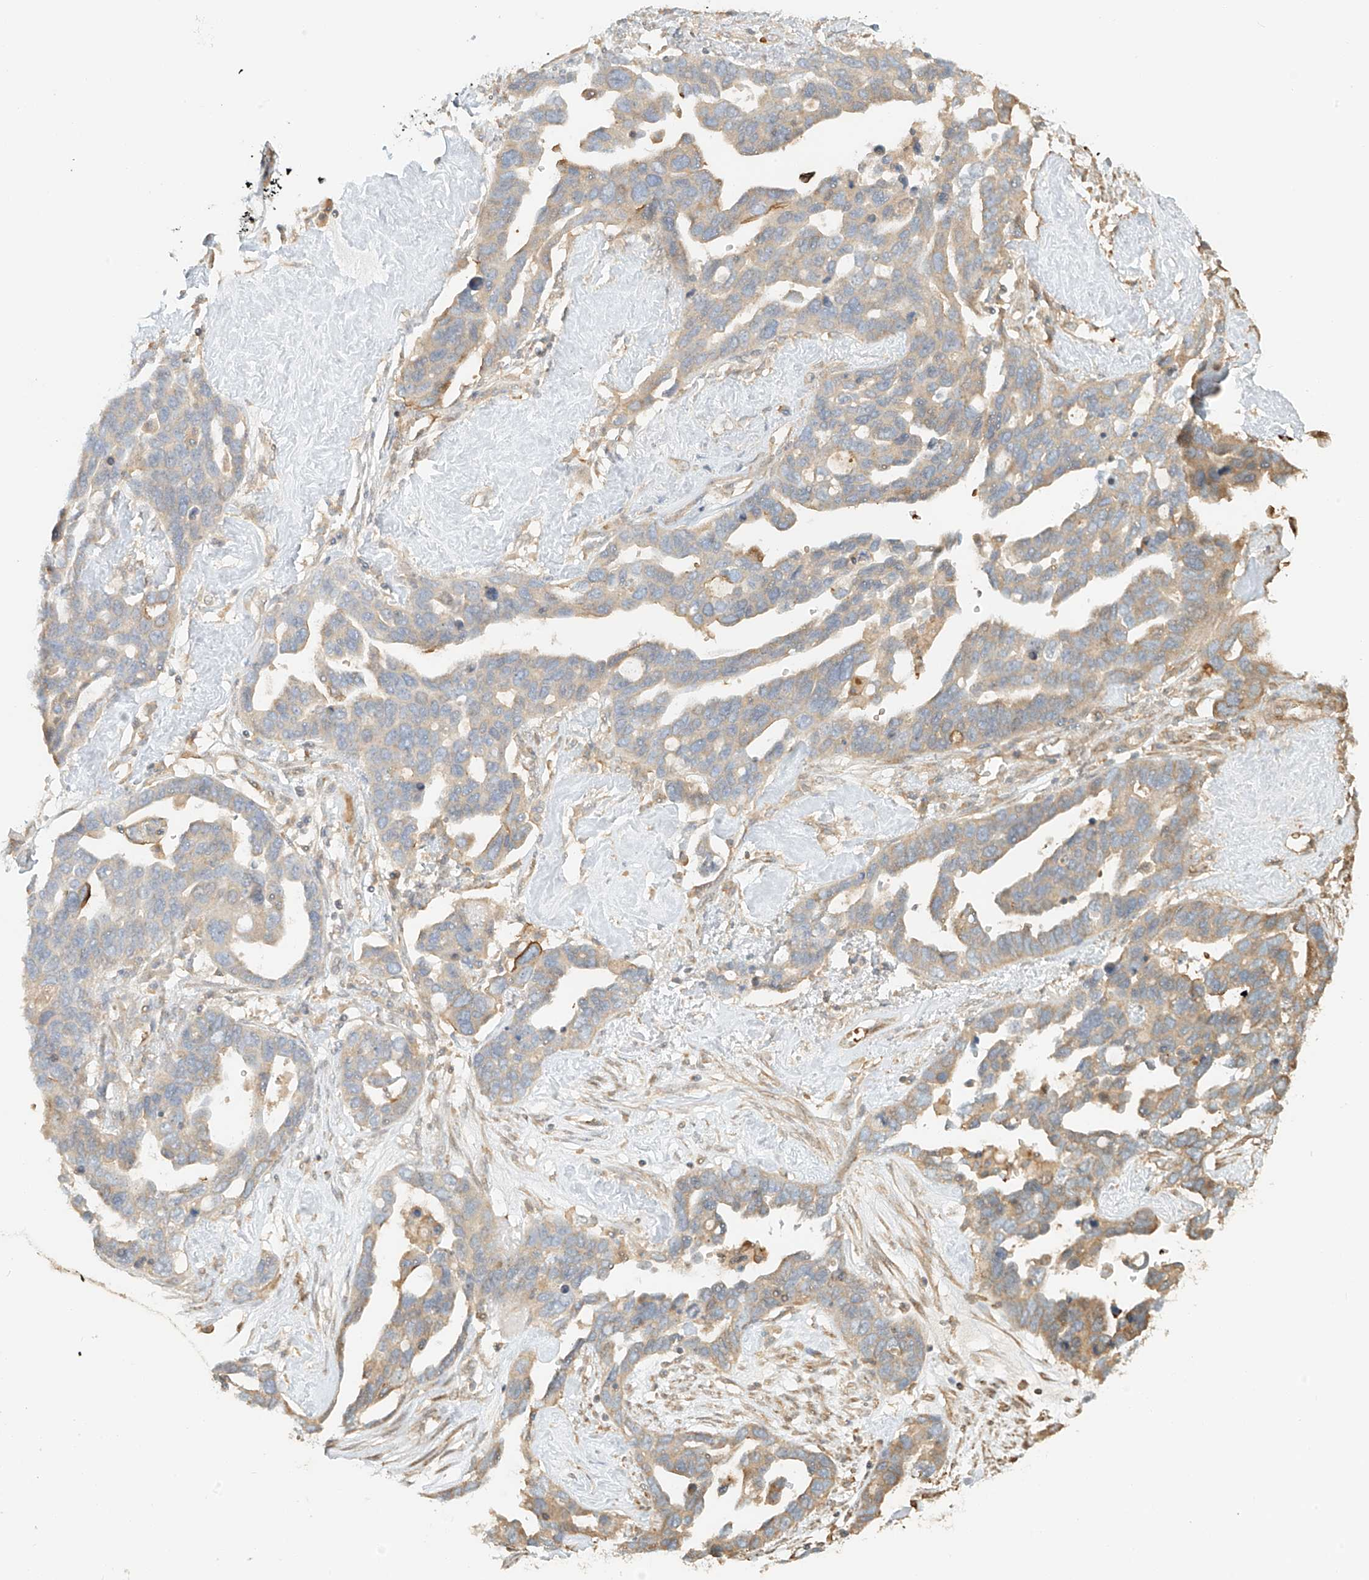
{"staining": {"intensity": "weak", "quantity": "25%-75%", "location": "cytoplasmic/membranous"}, "tissue": "ovarian cancer", "cell_type": "Tumor cells", "image_type": "cancer", "snomed": [{"axis": "morphology", "description": "Cystadenocarcinoma, serous, NOS"}, {"axis": "topography", "description": "Ovary"}], "caption": "DAB immunohistochemical staining of serous cystadenocarcinoma (ovarian) demonstrates weak cytoplasmic/membranous protein staining in about 25%-75% of tumor cells. The staining is performed using DAB brown chromogen to label protein expression. The nuclei are counter-stained blue using hematoxylin.", "gene": "UPK1B", "patient": {"sex": "female", "age": 54}}